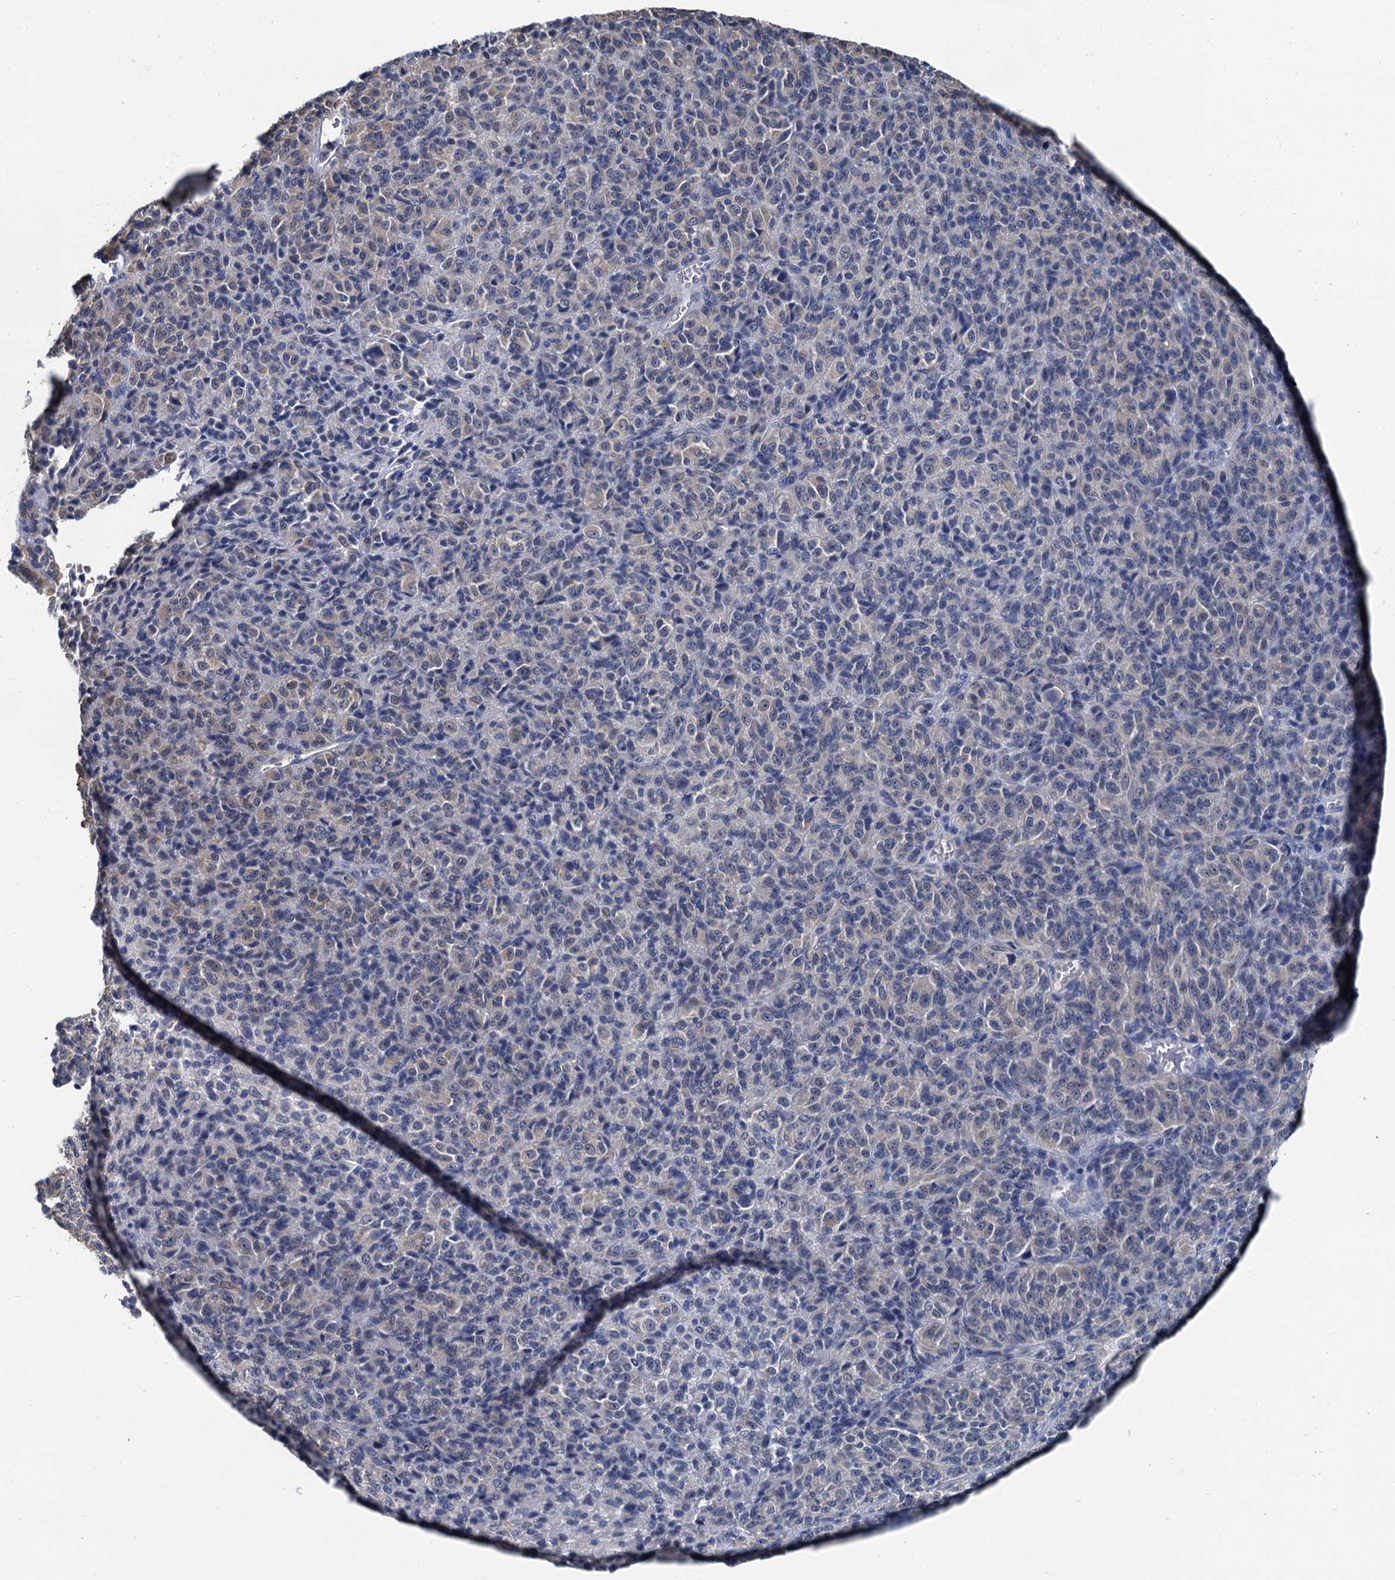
{"staining": {"intensity": "weak", "quantity": "<25%", "location": "cytoplasmic/membranous"}, "tissue": "melanoma", "cell_type": "Tumor cells", "image_type": "cancer", "snomed": [{"axis": "morphology", "description": "Malignant melanoma, Metastatic site"}, {"axis": "topography", "description": "Brain"}], "caption": "Tumor cells are negative for brown protein staining in melanoma.", "gene": "MIOX", "patient": {"sex": "female", "age": 56}}